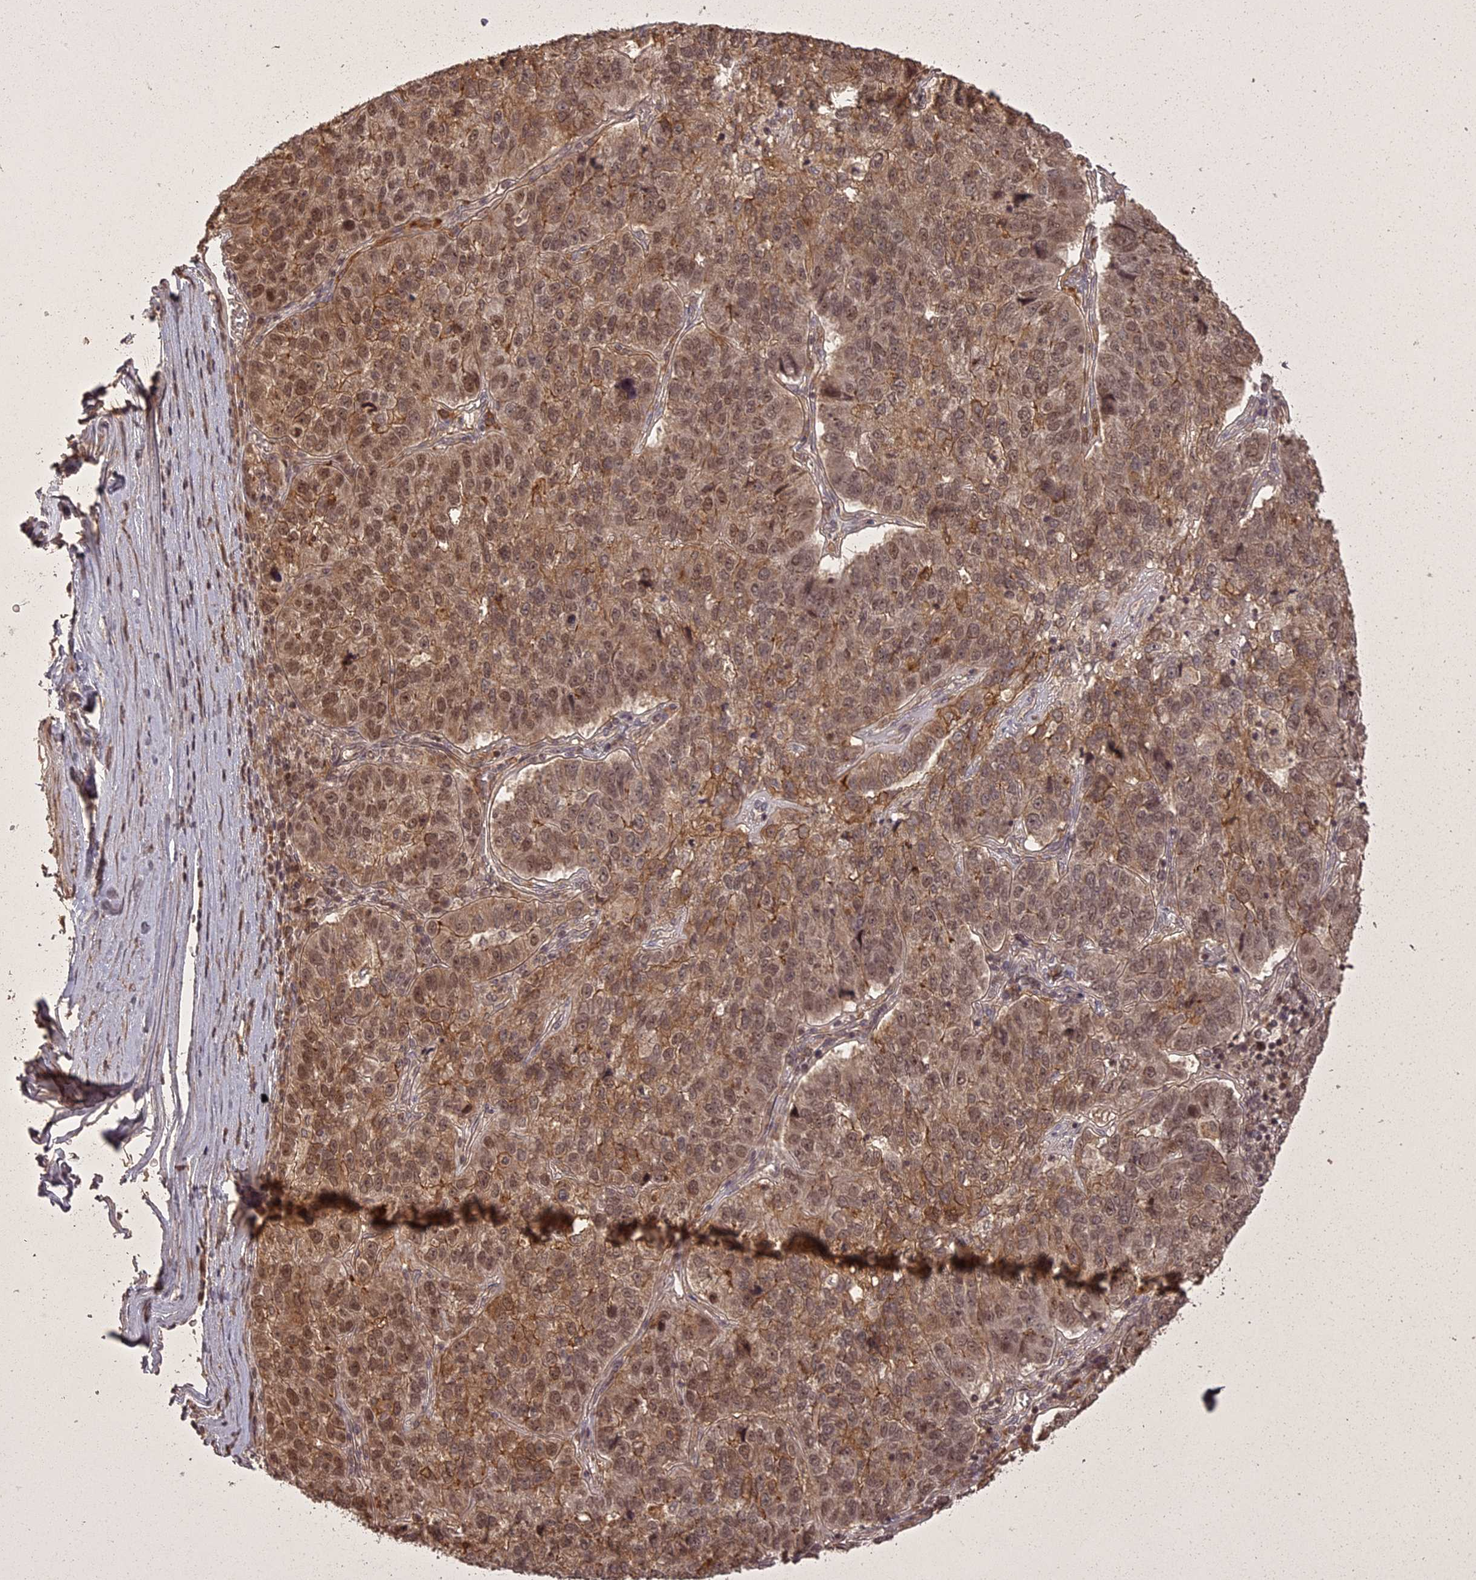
{"staining": {"intensity": "moderate", "quantity": "25%-75%", "location": "cytoplasmic/membranous,nuclear"}, "tissue": "pancreatic cancer", "cell_type": "Tumor cells", "image_type": "cancer", "snomed": [{"axis": "morphology", "description": "Adenocarcinoma, NOS"}, {"axis": "topography", "description": "Pancreas"}], "caption": "Brown immunohistochemical staining in pancreatic cancer (adenocarcinoma) reveals moderate cytoplasmic/membranous and nuclear positivity in about 25%-75% of tumor cells. The staining is performed using DAB (3,3'-diaminobenzidine) brown chromogen to label protein expression. The nuclei are counter-stained blue using hematoxylin.", "gene": "ING5", "patient": {"sex": "female", "age": 61}}